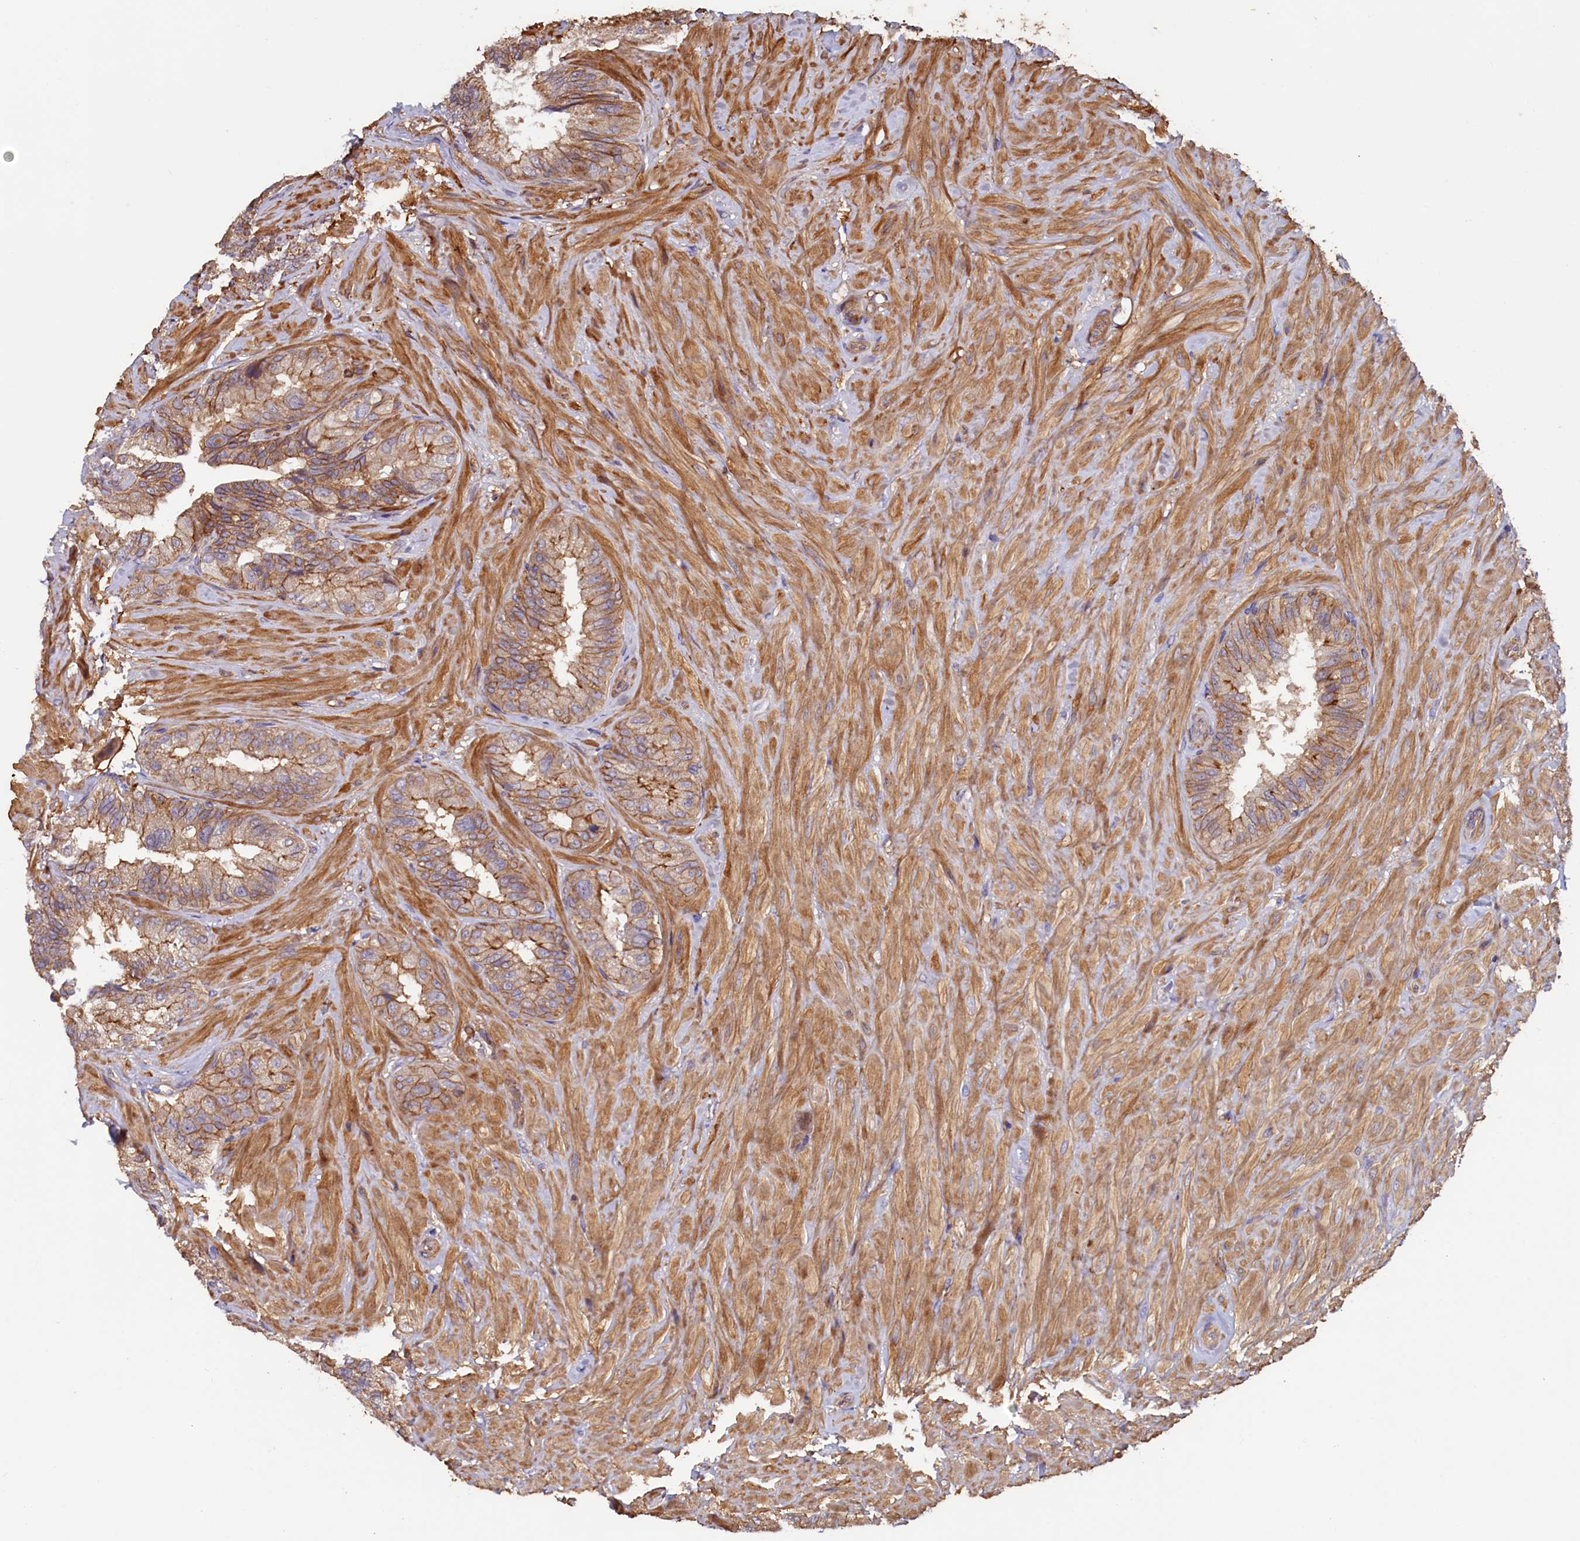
{"staining": {"intensity": "moderate", "quantity": ">75%", "location": "cytoplasmic/membranous"}, "tissue": "seminal vesicle", "cell_type": "Glandular cells", "image_type": "normal", "snomed": [{"axis": "morphology", "description": "Normal tissue, NOS"}, {"axis": "topography", "description": "Prostate and seminal vesicle, NOS"}, {"axis": "topography", "description": "Prostate"}, {"axis": "topography", "description": "Seminal veicle"}], "caption": "Glandular cells display medium levels of moderate cytoplasmic/membranous expression in approximately >75% of cells in benign seminal vesicle. The staining is performed using DAB brown chromogen to label protein expression. The nuclei are counter-stained blue using hematoxylin.", "gene": "DUOXA1", "patient": {"sex": "male", "age": 67}}